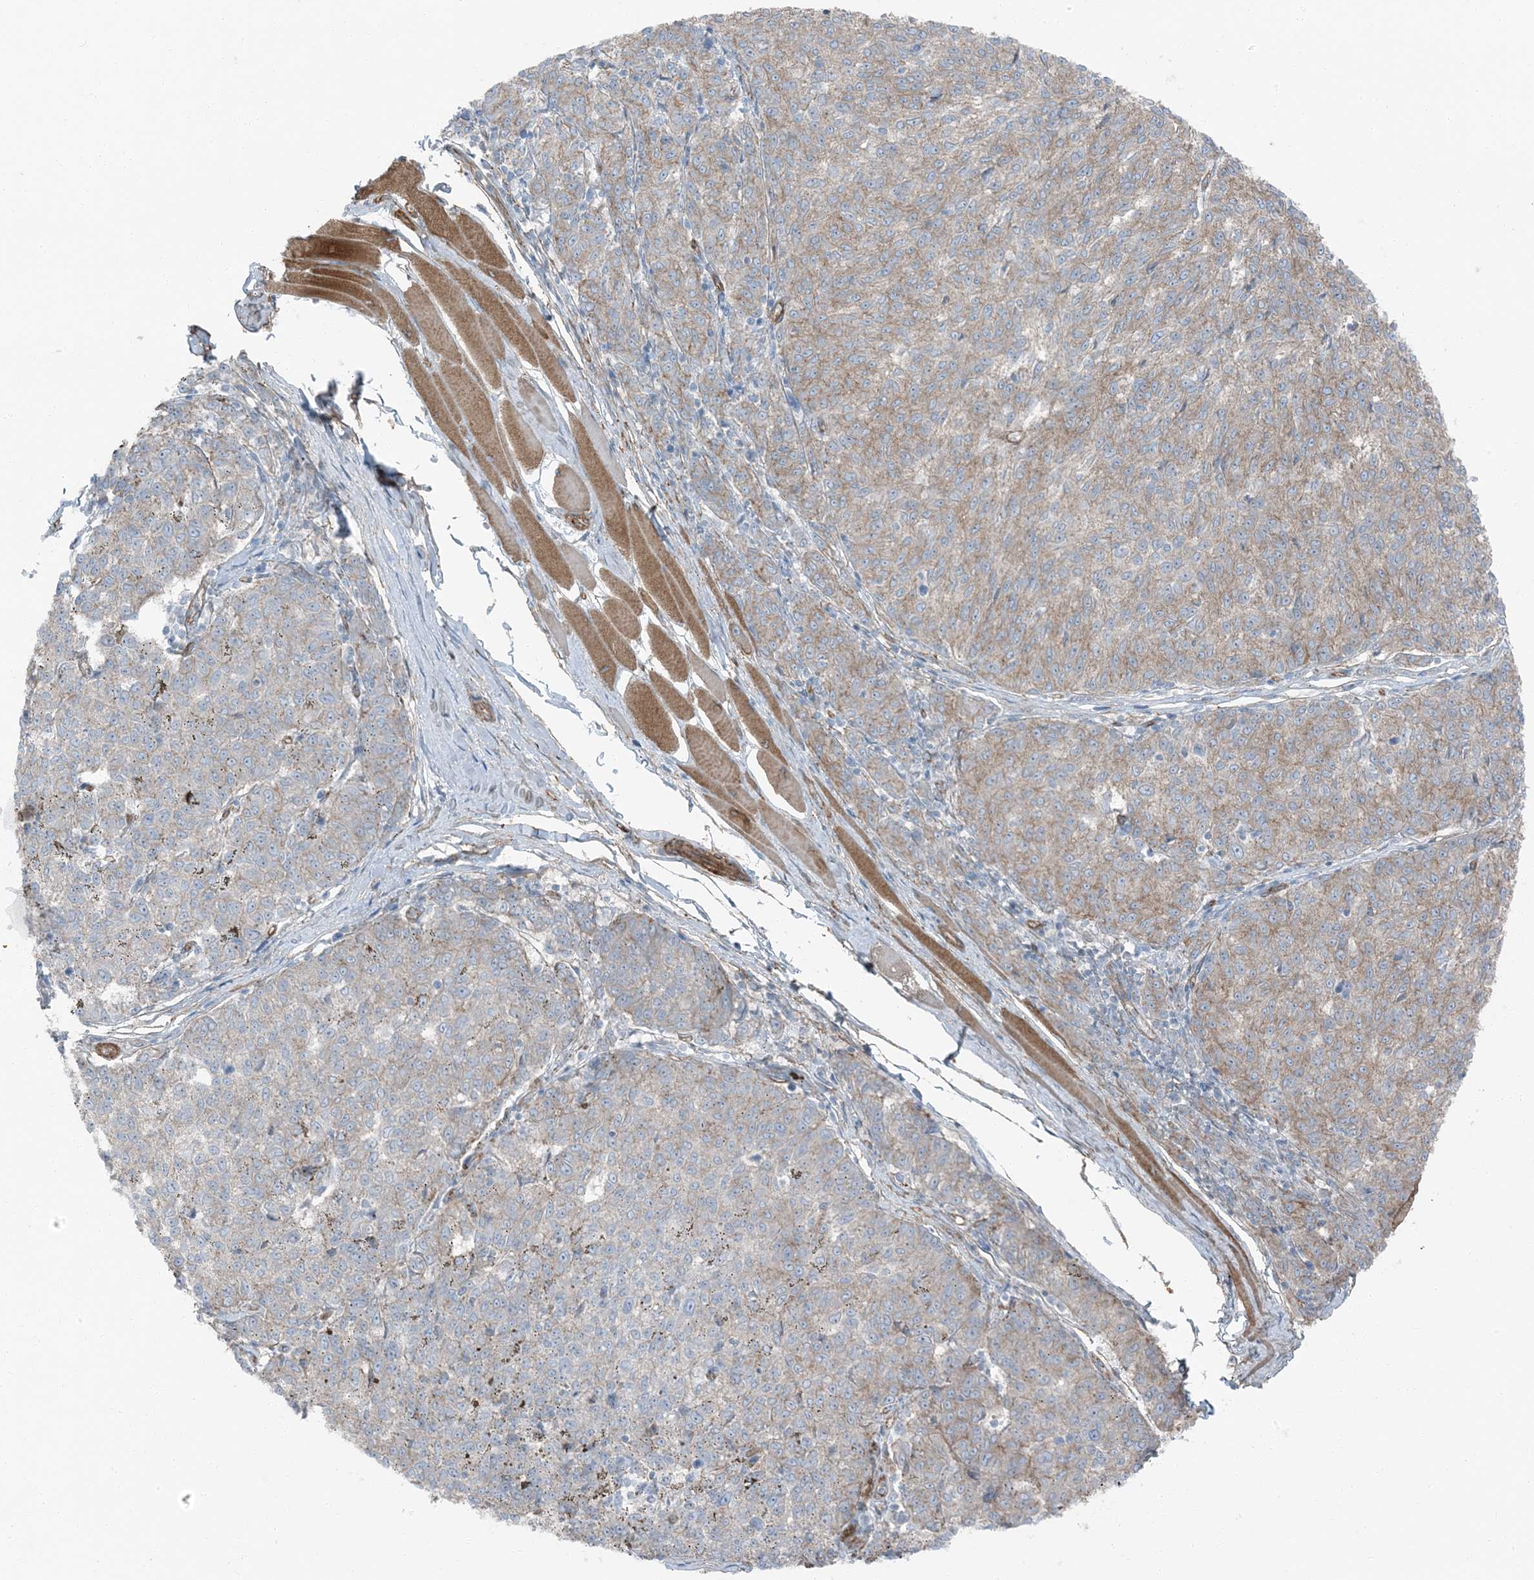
{"staining": {"intensity": "weak", "quantity": "25%-75%", "location": "cytoplasmic/membranous"}, "tissue": "melanoma", "cell_type": "Tumor cells", "image_type": "cancer", "snomed": [{"axis": "morphology", "description": "Malignant melanoma, NOS"}, {"axis": "topography", "description": "Skin"}], "caption": "There is low levels of weak cytoplasmic/membranous expression in tumor cells of malignant melanoma, as demonstrated by immunohistochemical staining (brown color).", "gene": "ZFP90", "patient": {"sex": "female", "age": 72}}